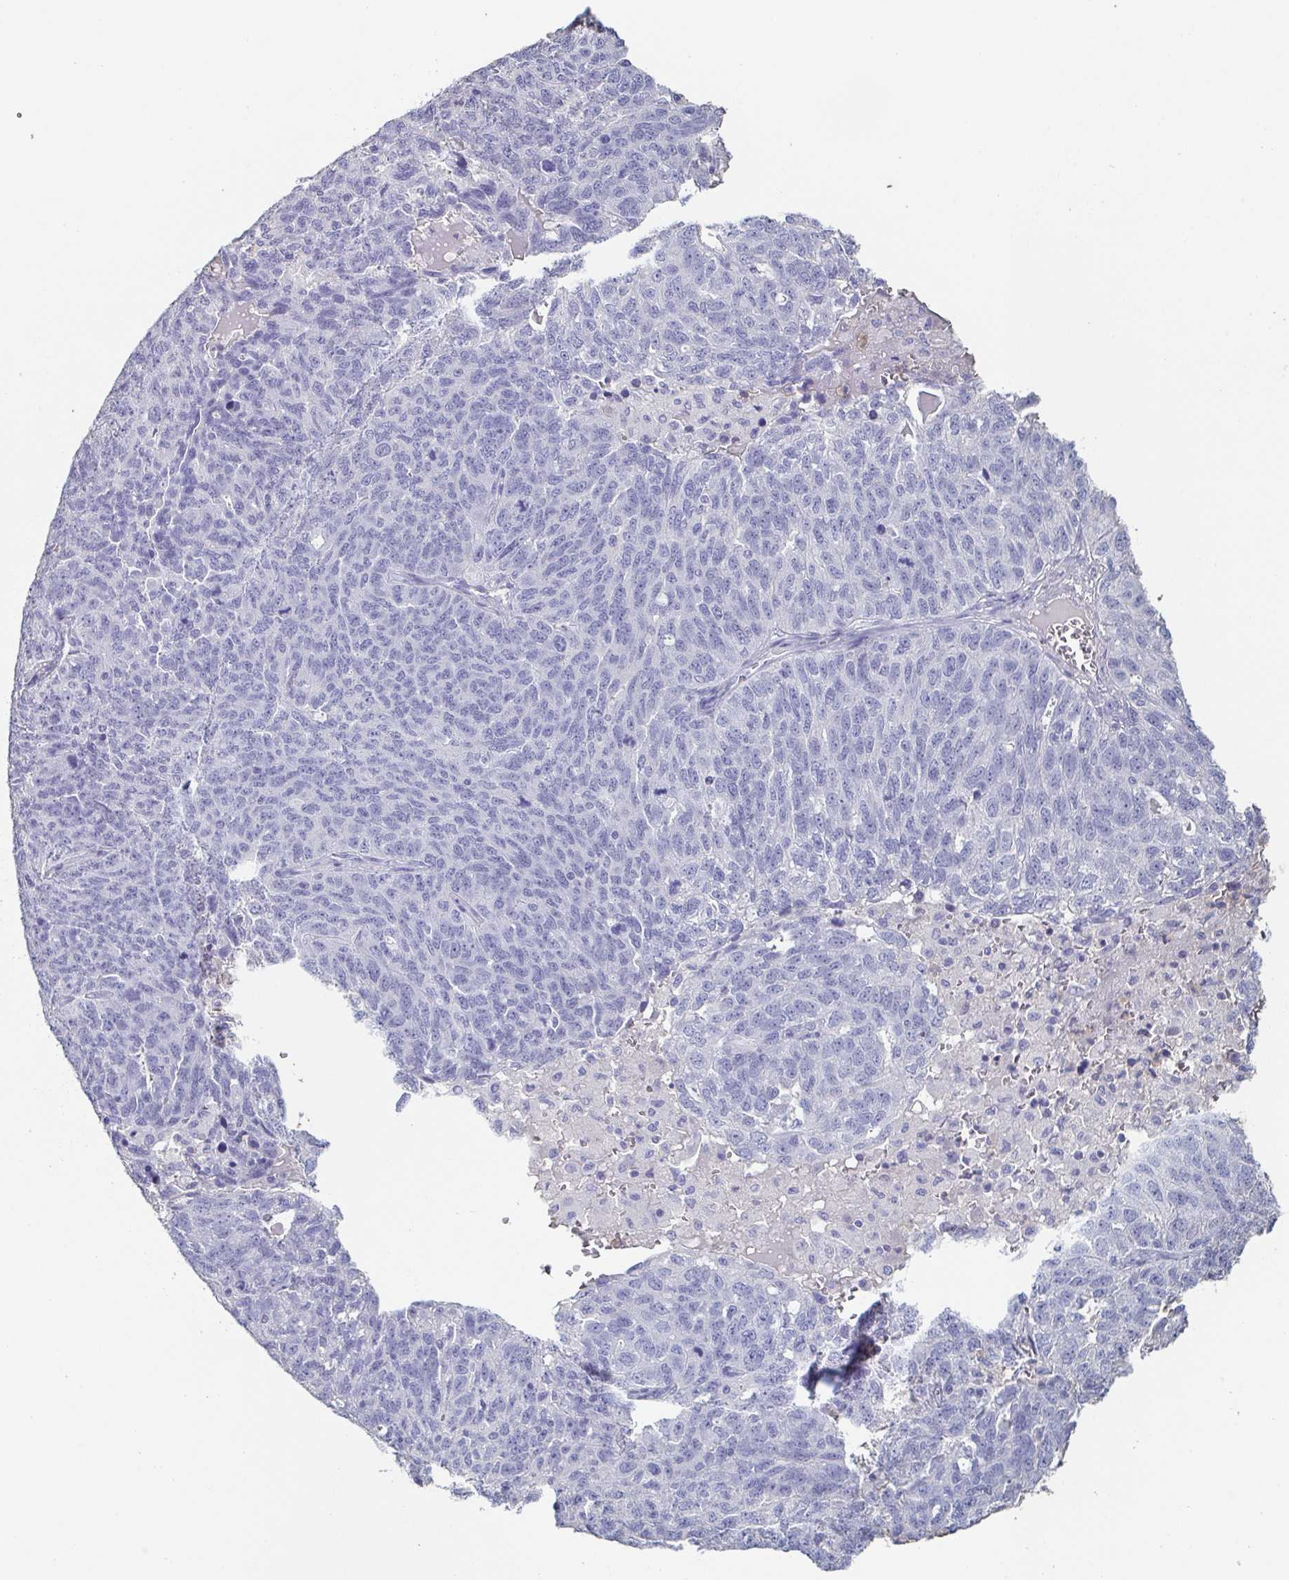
{"staining": {"intensity": "negative", "quantity": "none", "location": "none"}, "tissue": "ovarian cancer", "cell_type": "Tumor cells", "image_type": "cancer", "snomed": [{"axis": "morphology", "description": "Cystadenocarcinoma, serous, NOS"}, {"axis": "topography", "description": "Ovary"}], "caption": "Tumor cells are negative for brown protein staining in ovarian cancer (serous cystadenocarcinoma). The staining was performed using DAB (3,3'-diaminobenzidine) to visualize the protein expression in brown, while the nuclei were stained in blue with hematoxylin (Magnification: 20x).", "gene": "BPIFA2", "patient": {"sex": "female", "age": 71}}